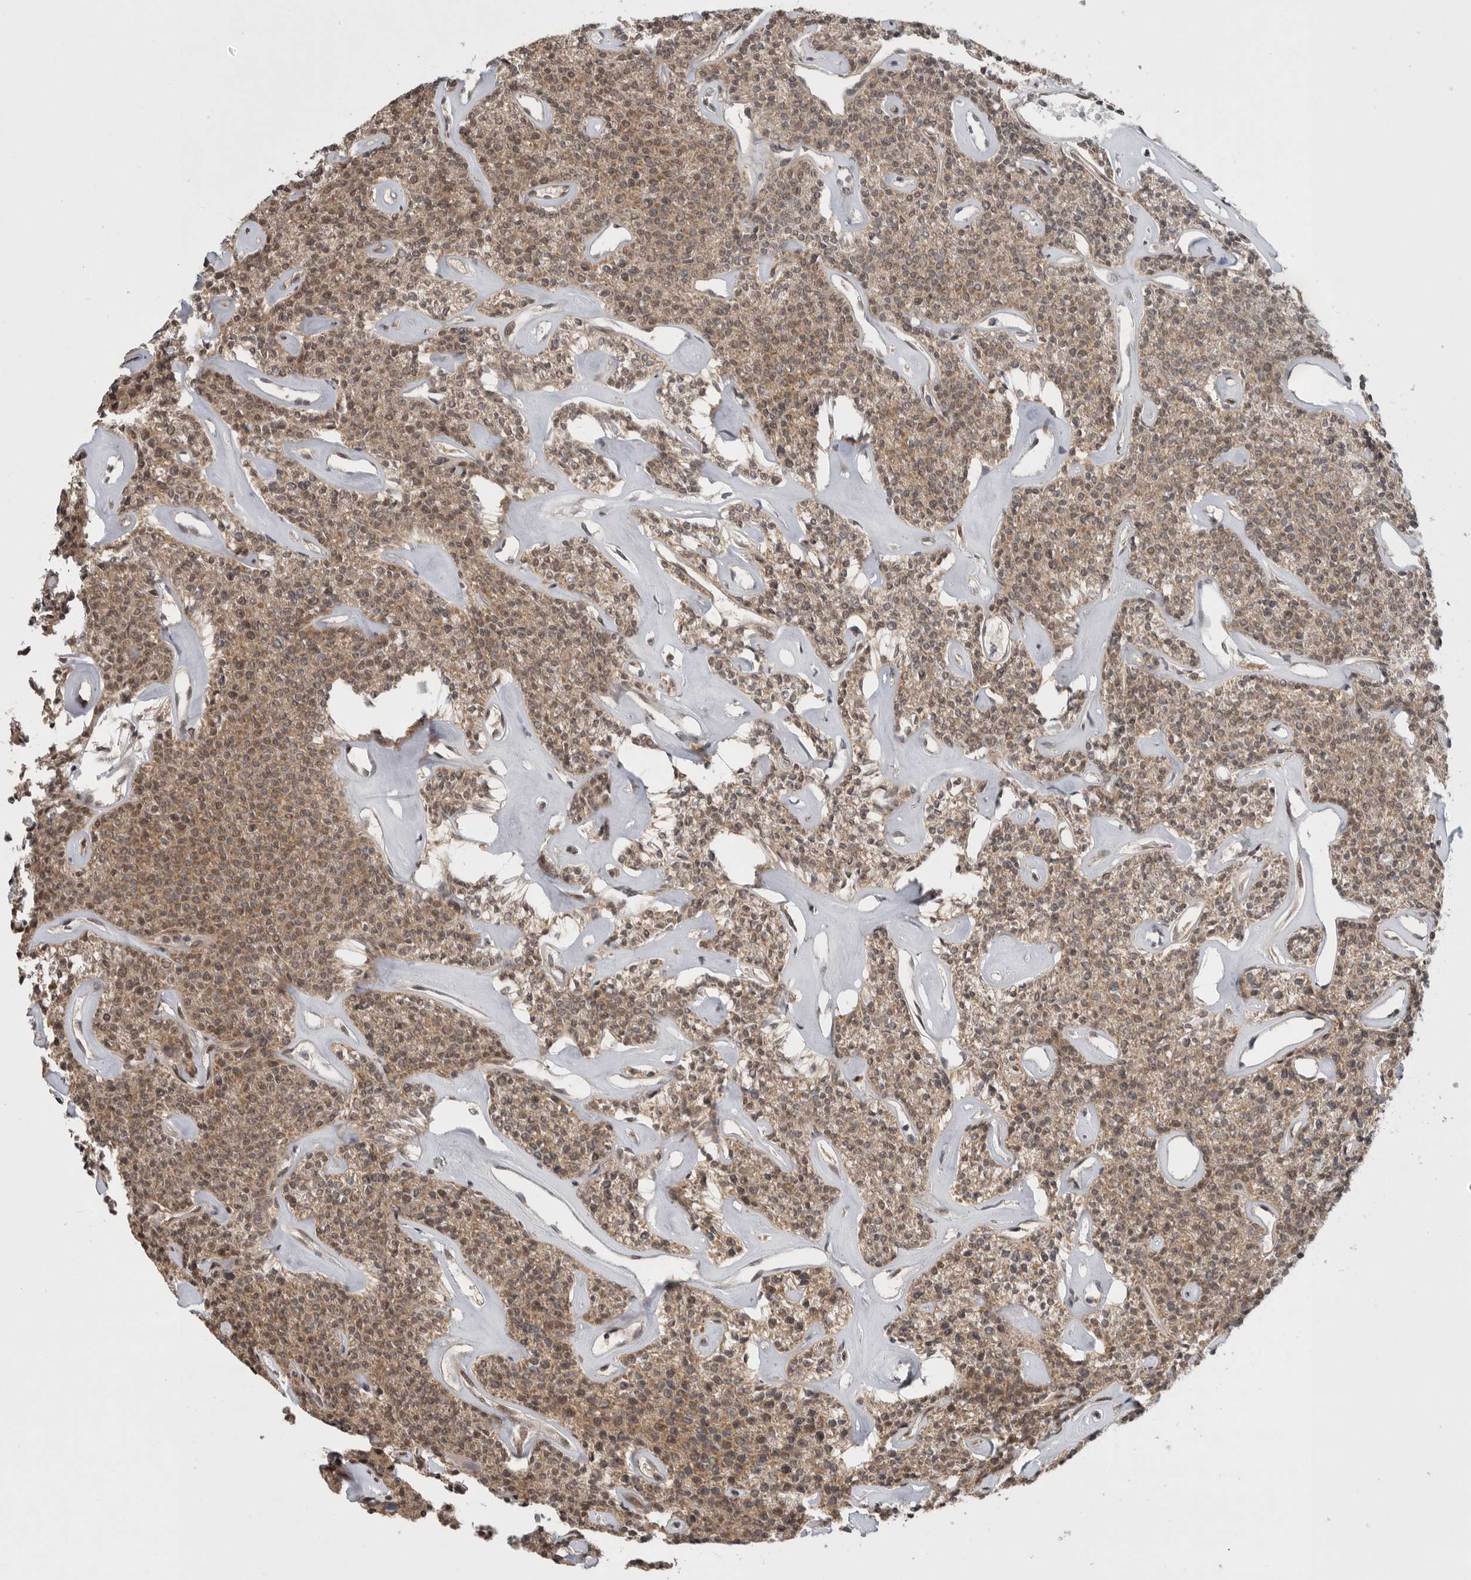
{"staining": {"intensity": "weak", "quantity": ">75%", "location": "cytoplasmic/membranous"}, "tissue": "parathyroid gland", "cell_type": "Glandular cells", "image_type": "normal", "snomed": [{"axis": "morphology", "description": "Normal tissue, NOS"}, {"axis": "topography", "description": "Parathyroid gland"}], "caption": "Immunohistochemical staining of unremarkable human parathyroid gland reveals low levels of weak cytoplasmic/membranous positivity in about >75% of glandular cells.", "gene": "VPS50", "patient": {"sex": "male", "age": 46}}